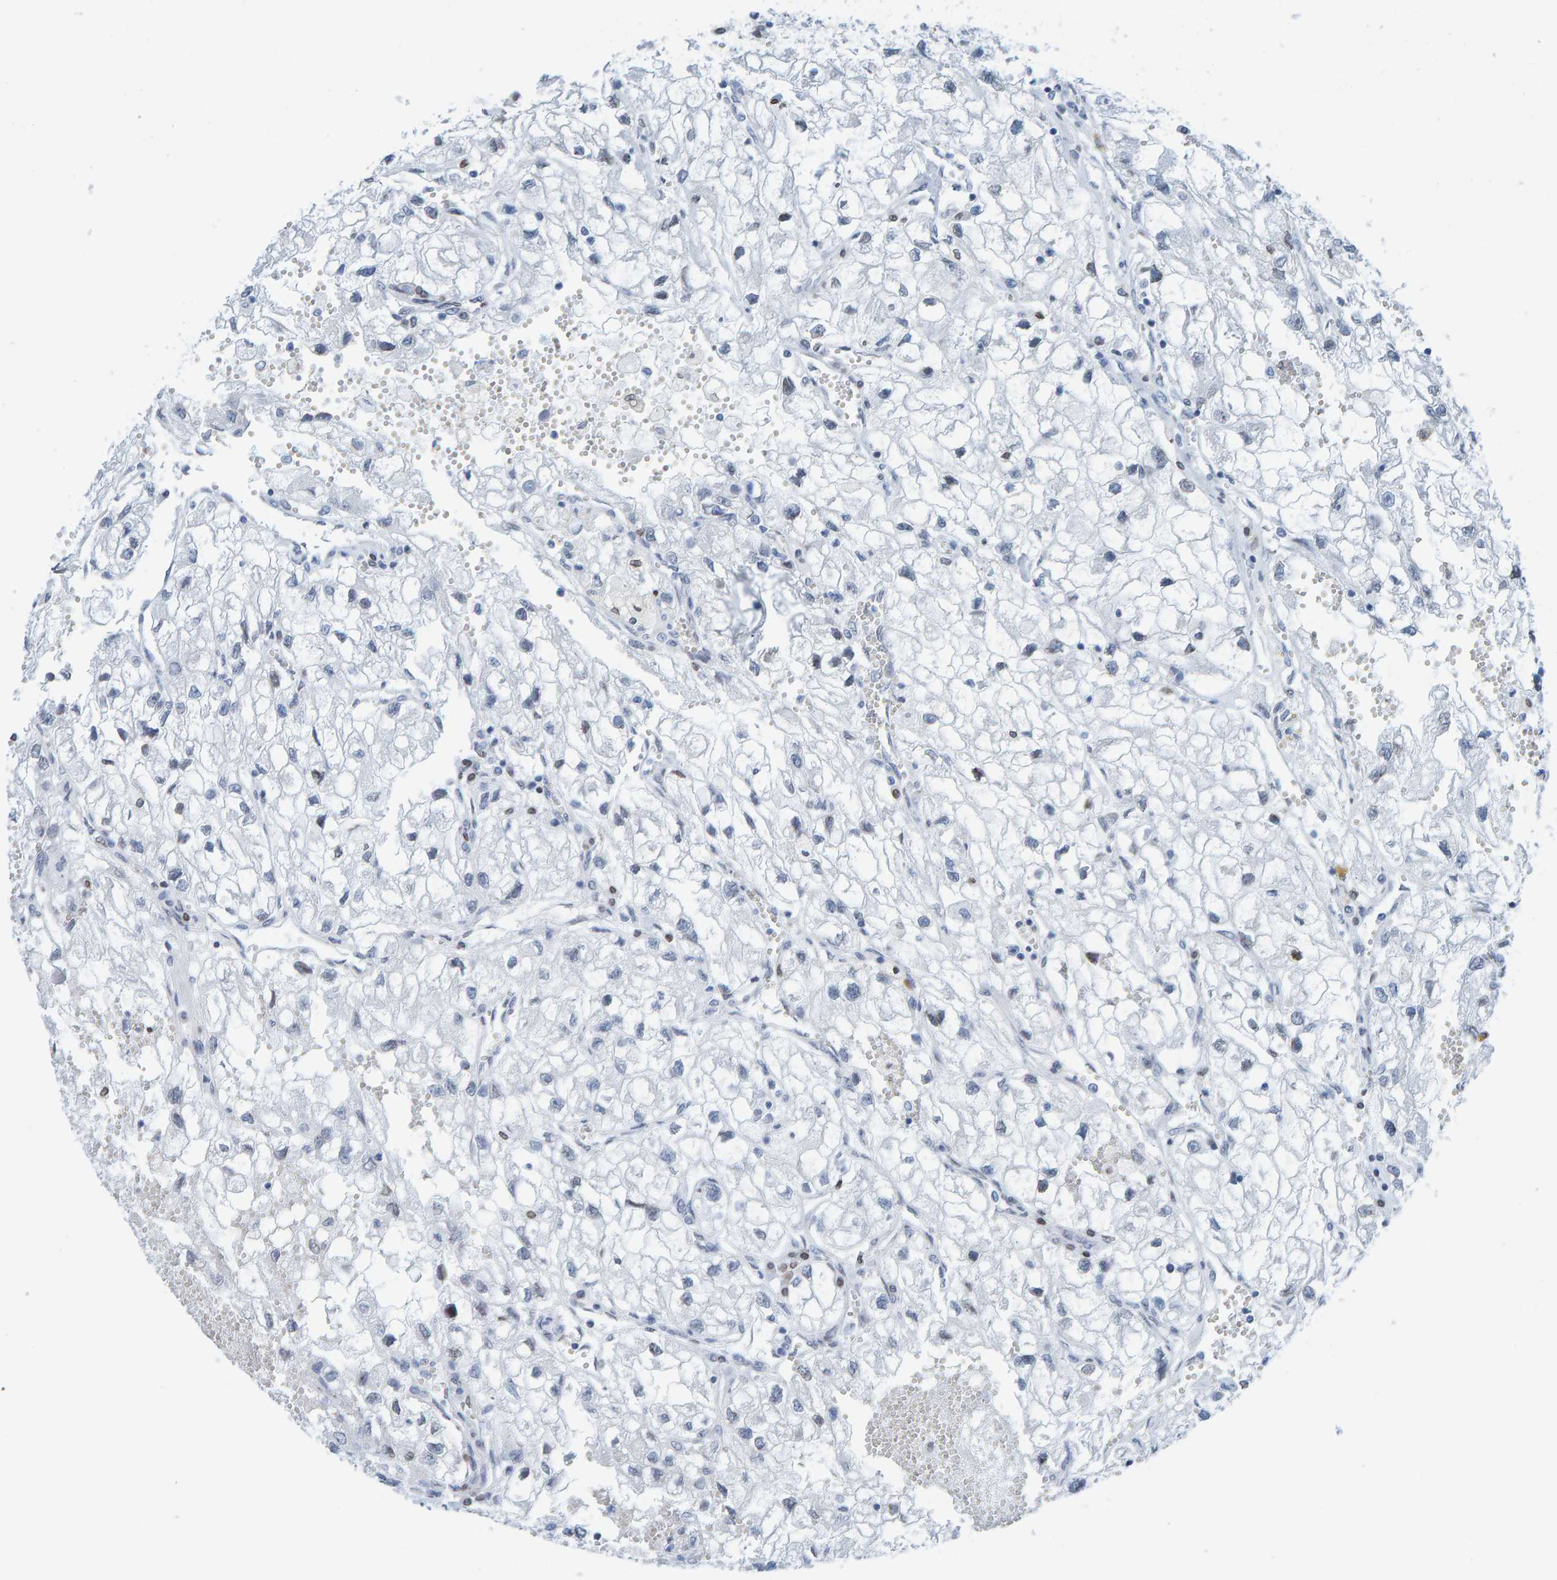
{"staining": {"intensity": "negative", "quantity": "none", "location": "none"}, "tissue": "renal cancer", "cell_type": "Tumor cells", "image_type": "cancer", "snomed": [{"axis": "morphology", "description": "Adenocarcinoma, NOS"}, {"axis": "topography", "description": "Kidney"}], "caption": "There is no significant positivity in tumor cells of renal cancer.", "gene": "LMNB2", "patient": {"sex": "female", "age": 70}}